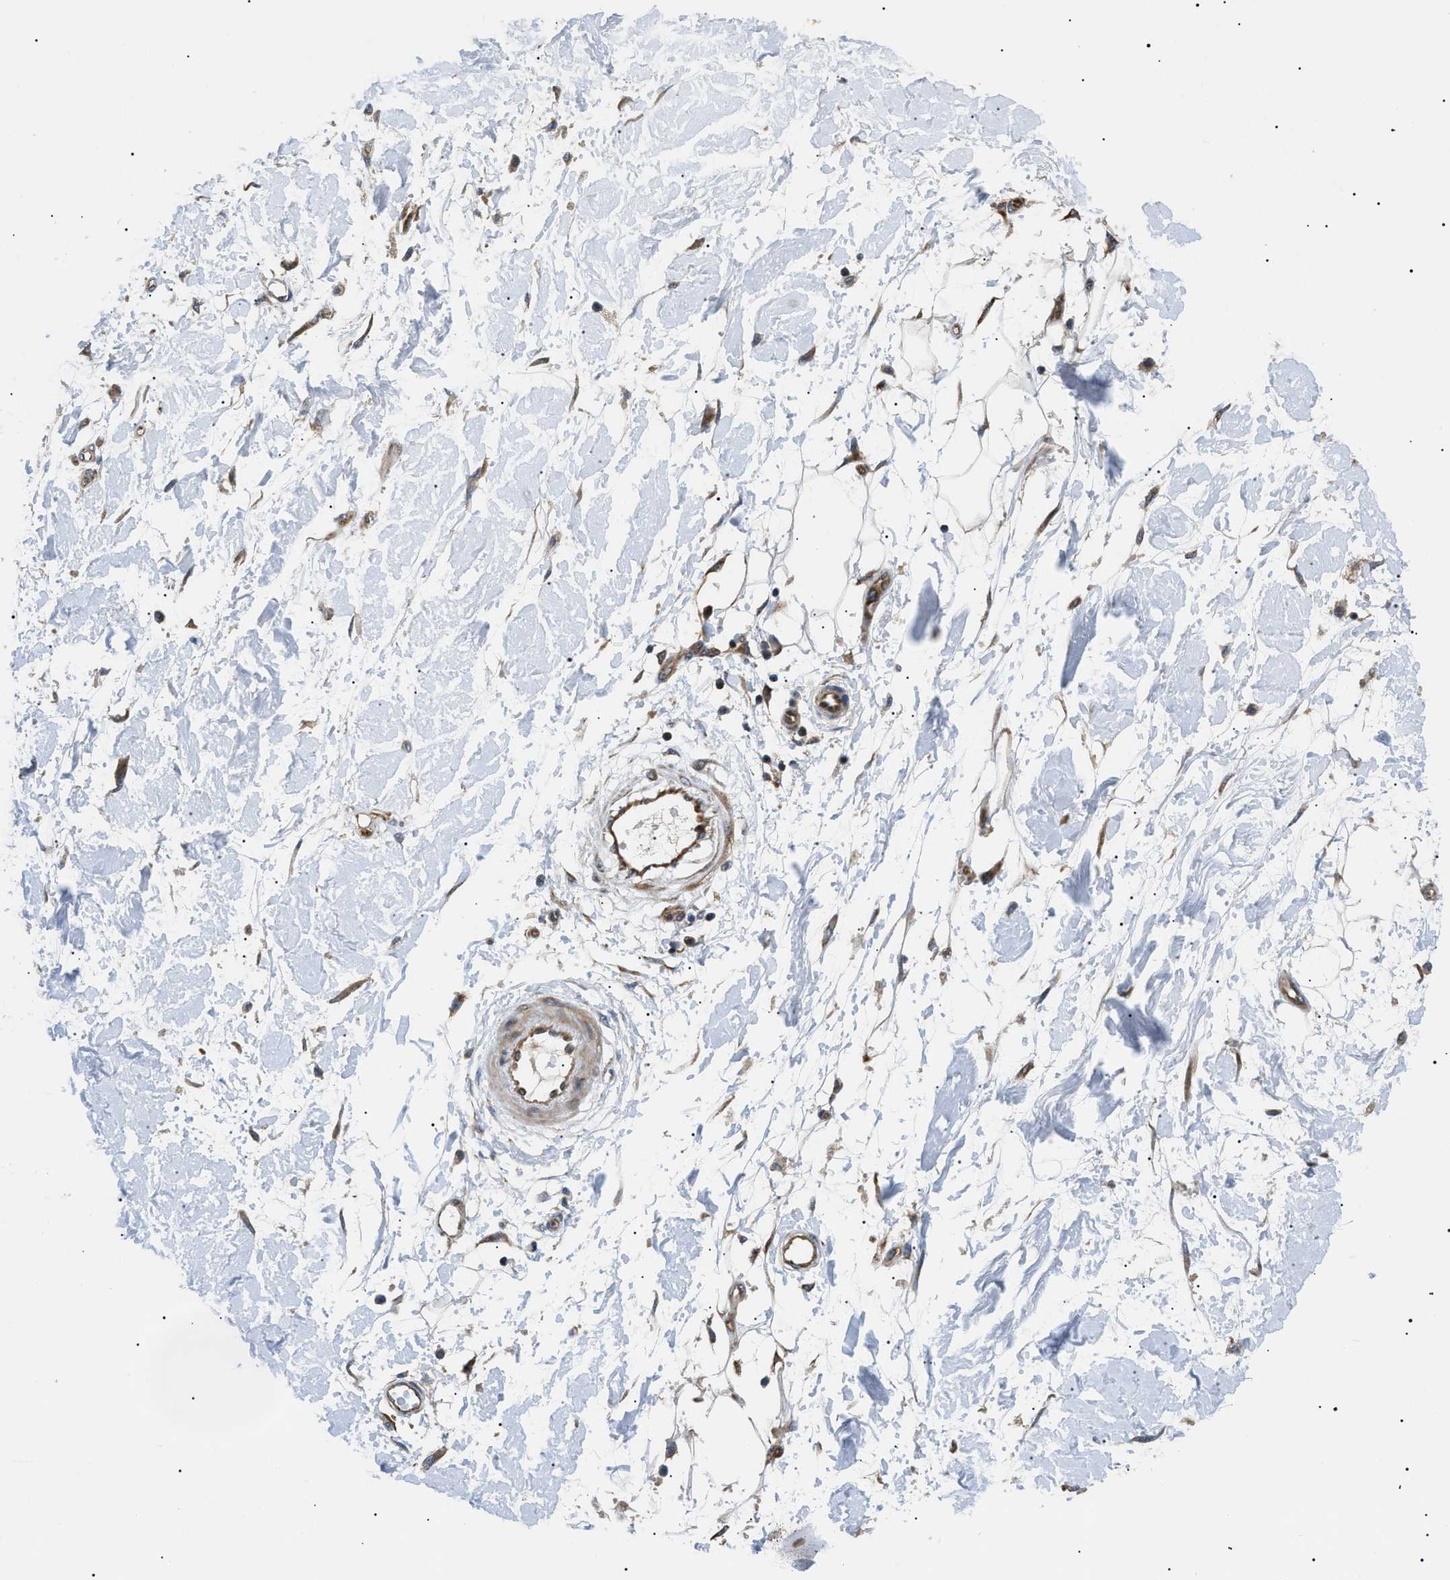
{"staining": {"intensity": "moderate", "quantity": "25%-75%", "location": "cytoplasmic/membranous"}, "tissue": "adipose tissue", "cell_type": "Adipocytes", "image_type": "normal", "snomed": [{"axis": "morphology", "description": "Normal tissue, NOS"}, {"axis": "morphology", "description": "Squamous cell carcinoma, NOS"}, {"axis": "topography", "description": "Skin"}, {"axis": "topography", "description": "Peripheral nerve tissue"}], "caption": "Adipose tissue was stained to show a protein in brown. There is medium levels of moderate cytoplasmic/membranous expression in approximately 25%-75% of adipocytes. (Stains: DAB (3,3'-diaminobenzidine) in brown, nuclei in blue, Microscopy: brightfield microscopy at high magnification).", "gene": "SRPK1", "patient": {"sex": "male", "age": 83}}